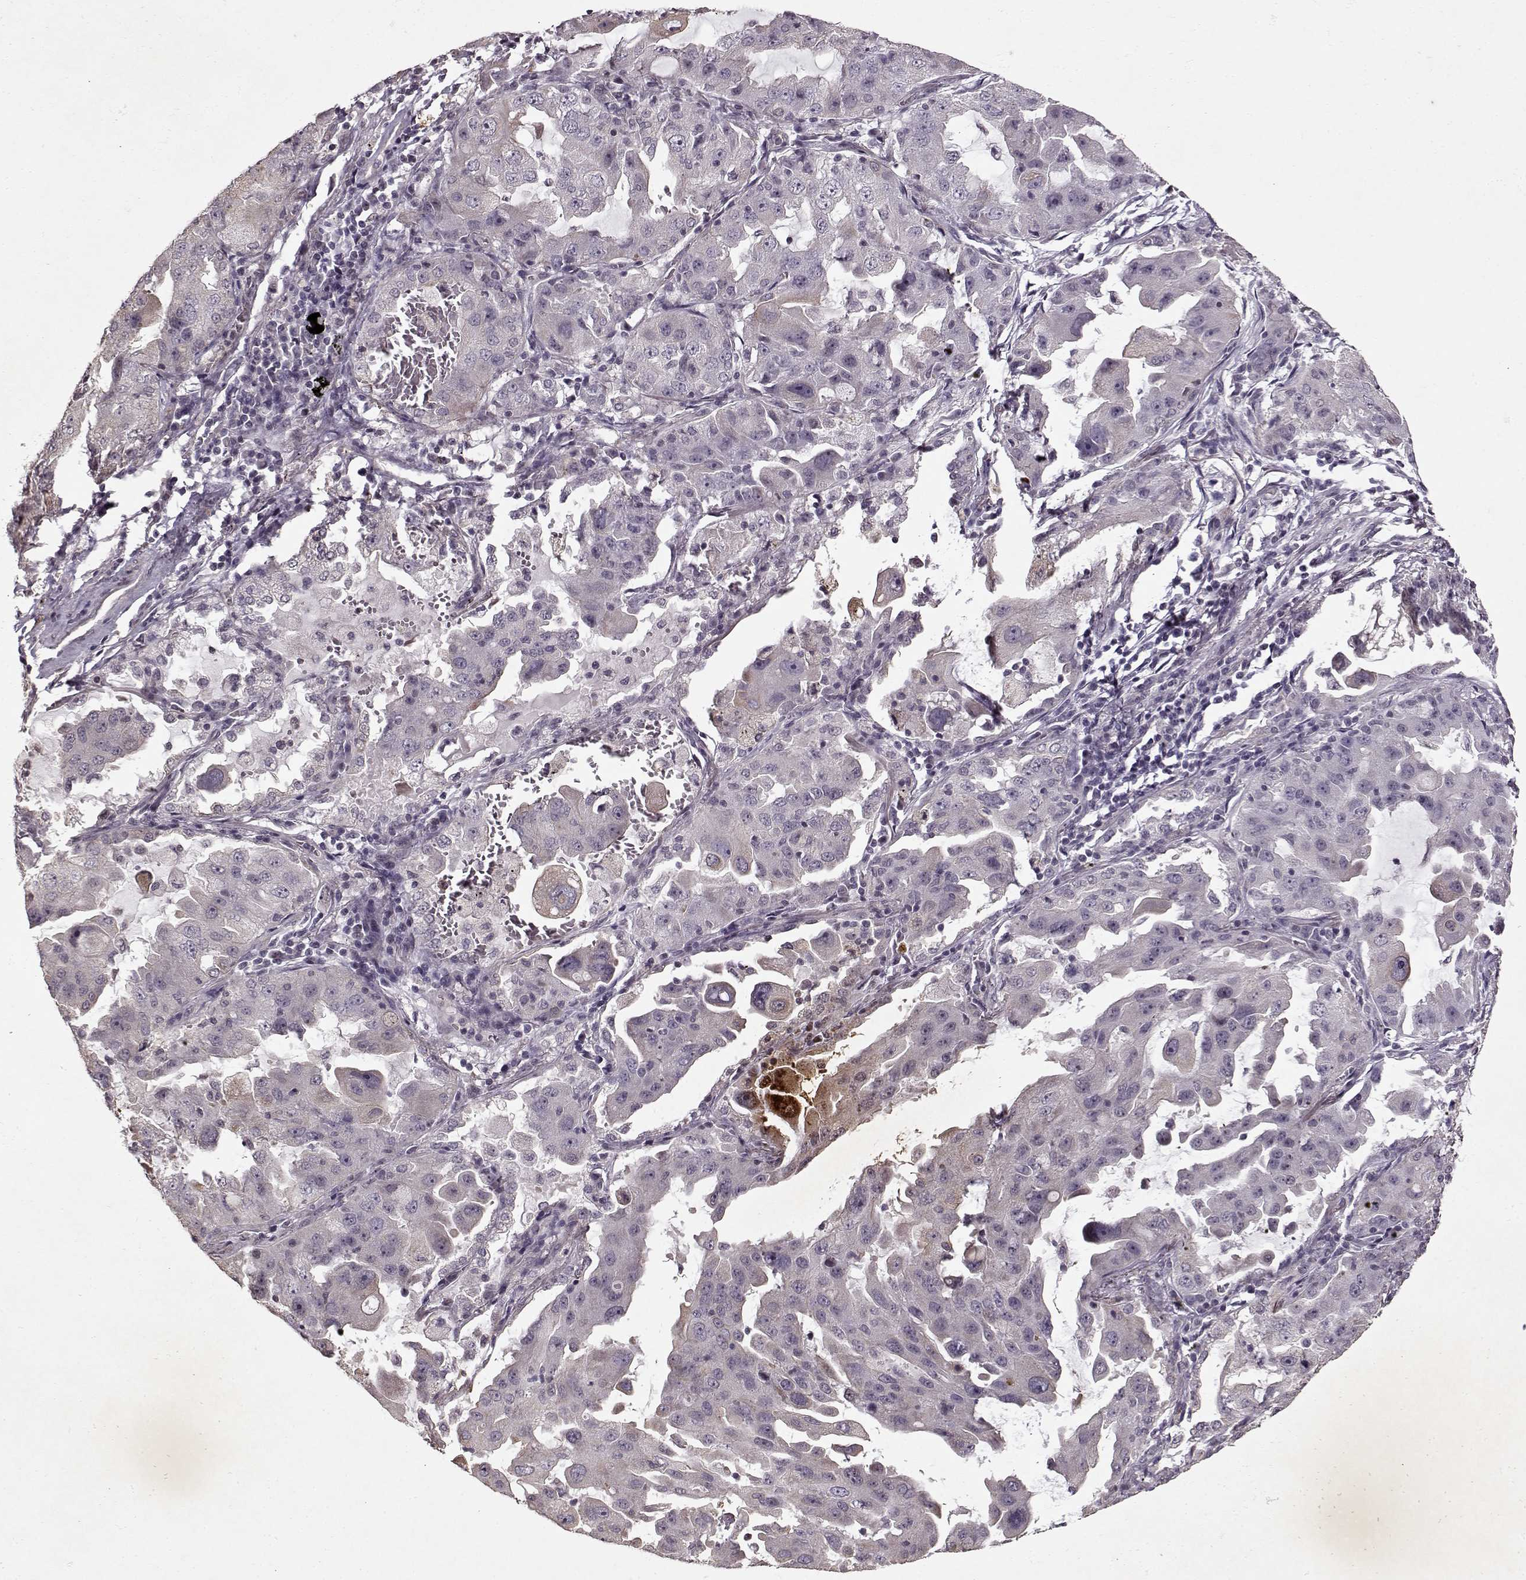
{"staining": {"intensity": "weak", "quantity": "<25%", "location": "cytoplasmic/membranous"}, "tissue": "lung cancer", "cell_type": "Tumor cells", "image_type": "cancer", "snomed": [{"axis": "morphology", "description": "Adenocarcinoma, NOS"}, {"axis": "topography", "description": "Lung"}], "caption": "Tumor cells are negative for protein expression in human lung cancer.", "gene": "KRT9", "patient": {"sex": "female", "age": 61}}